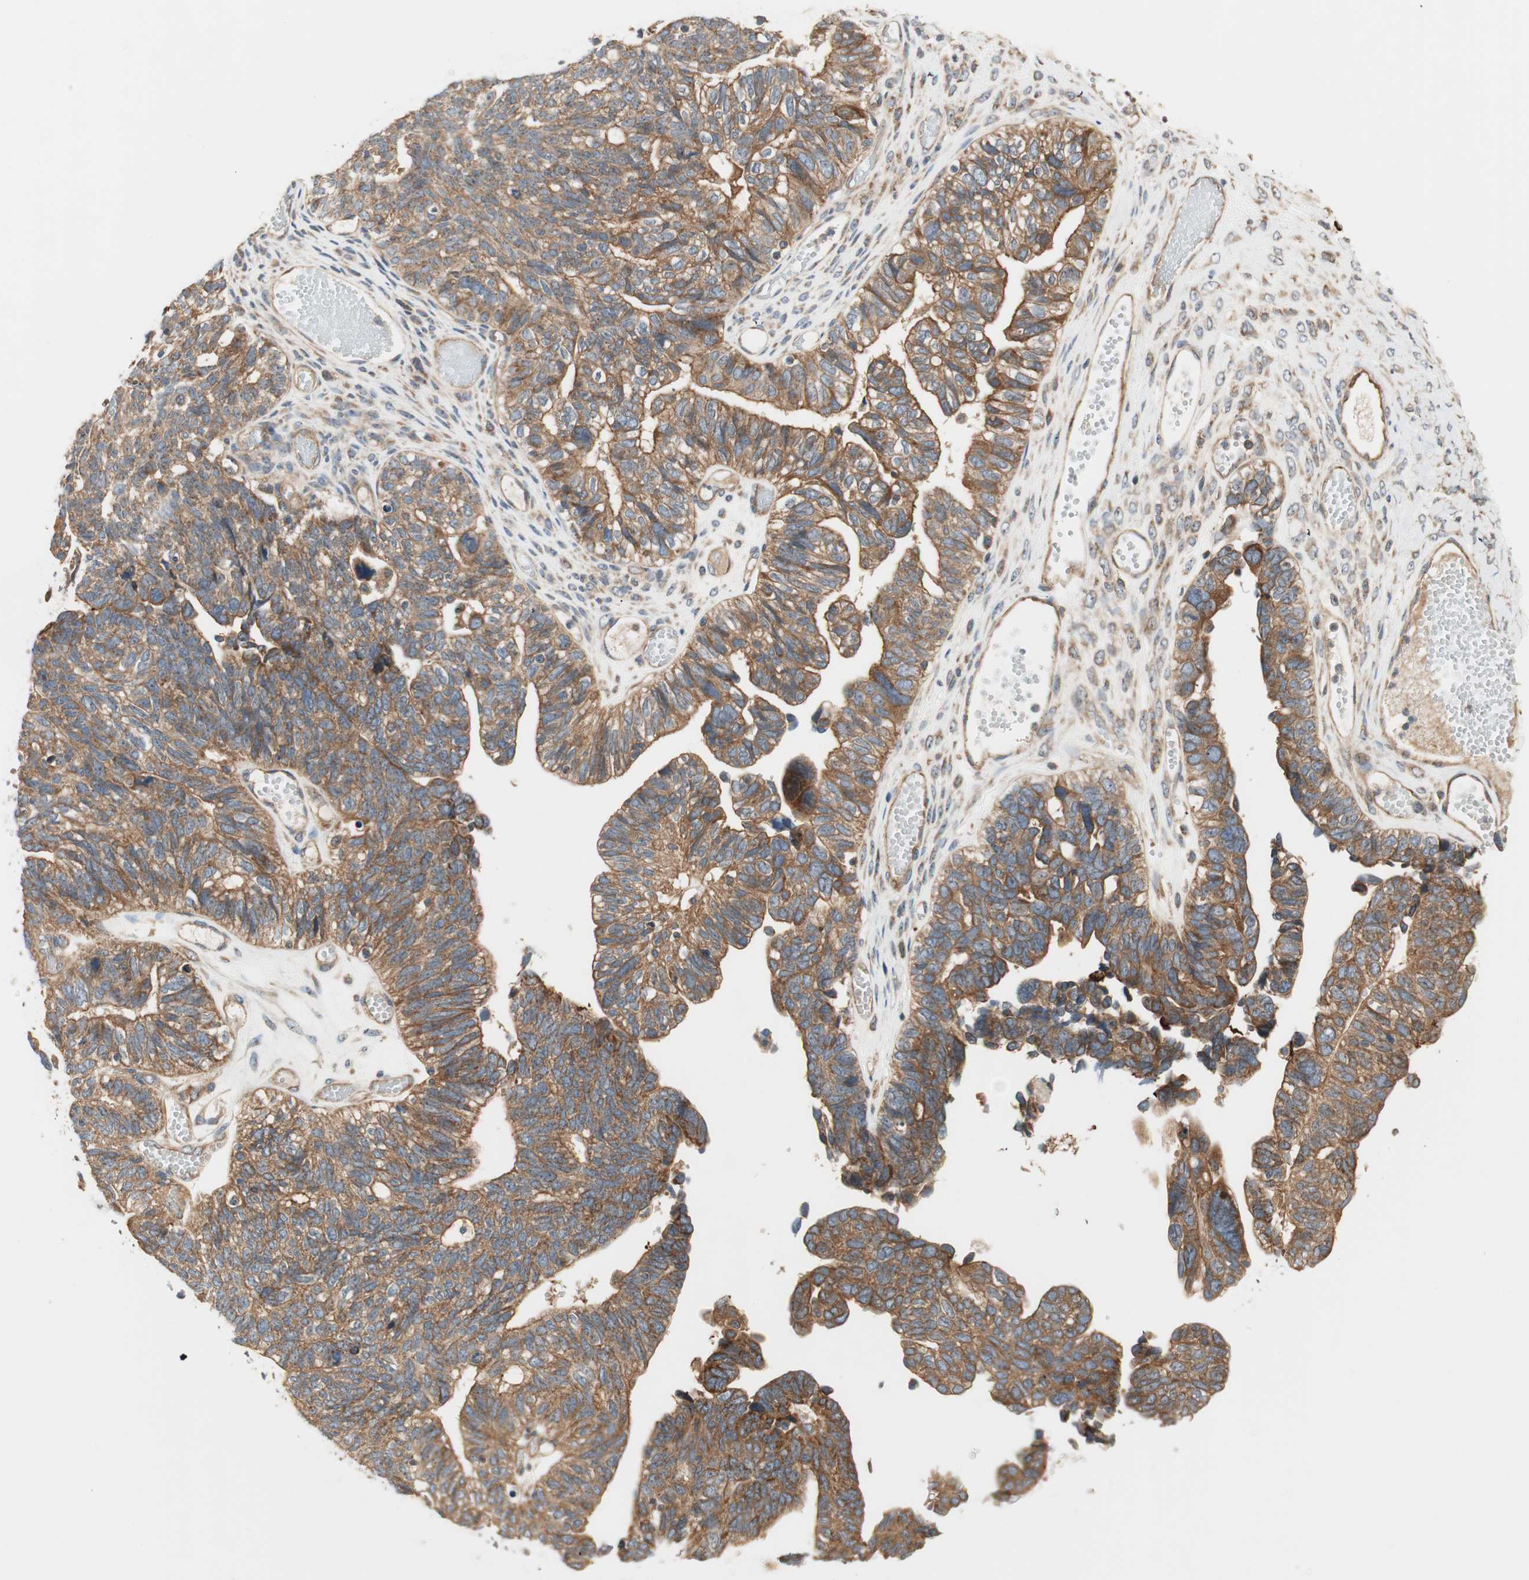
{"staining": {"intensity": "moderate", "quantity": ">75%", "location": "cytoplasmic/membranous"}, "tissue": "ovarian cancer", "cell_type": "Tumor cells", "image_type": "cancer", "snomed": [{"axis": "morphology", "description": "Cystadenocarcinoma, serous, NOS"}, {"axis": "topography", "description": "Ovary"}], "caption": "High-power microscopy captured an IHC photomicrograph of serous cystadenocarcinoma (ovarian), revealing moderate cytoplasmic/membranous staining in about >75% of tumor cells.", "gene": "CTTNBP2NL", "patient": {"sex": "female", "age": 79}}